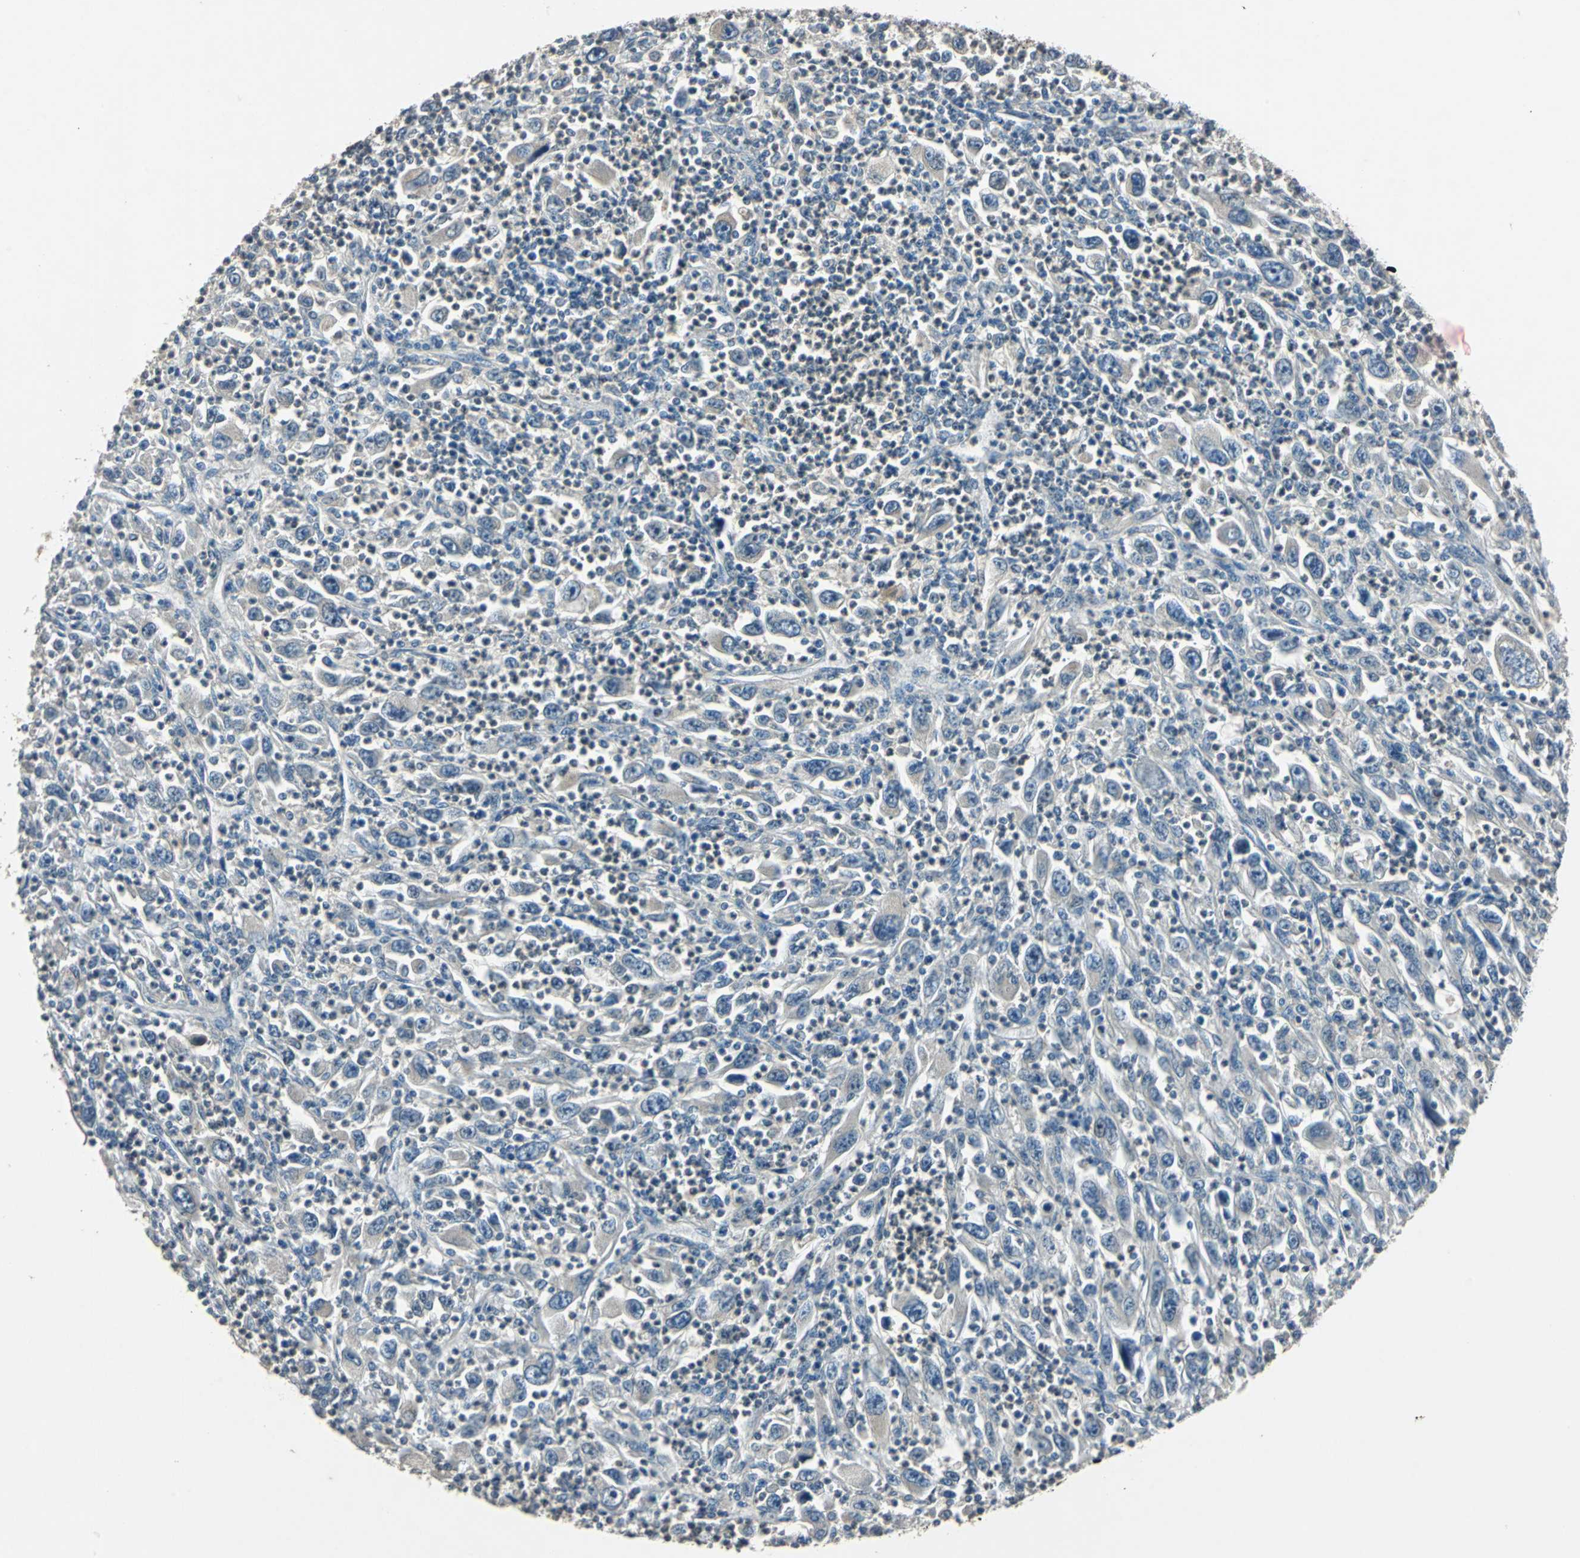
{"staining": {"intensity": "negative", "quantity": "none", "location": "none"}, "tissue": "melanoma", "cell_type": "Tumor cells", "image_type": "cancer", "snomed": [{"axis": "morphology", "description": "Malignant melanoma, Metastatic site"}, {"axis": "topography", "description": "Skin"}], "caption": "Malignant melanoma (metastatic site) stained for a protein using IHC reveals no positivity tumor cells.", "gene": "SLC2A13", "patient": {"sex": "female", "age": 56}}